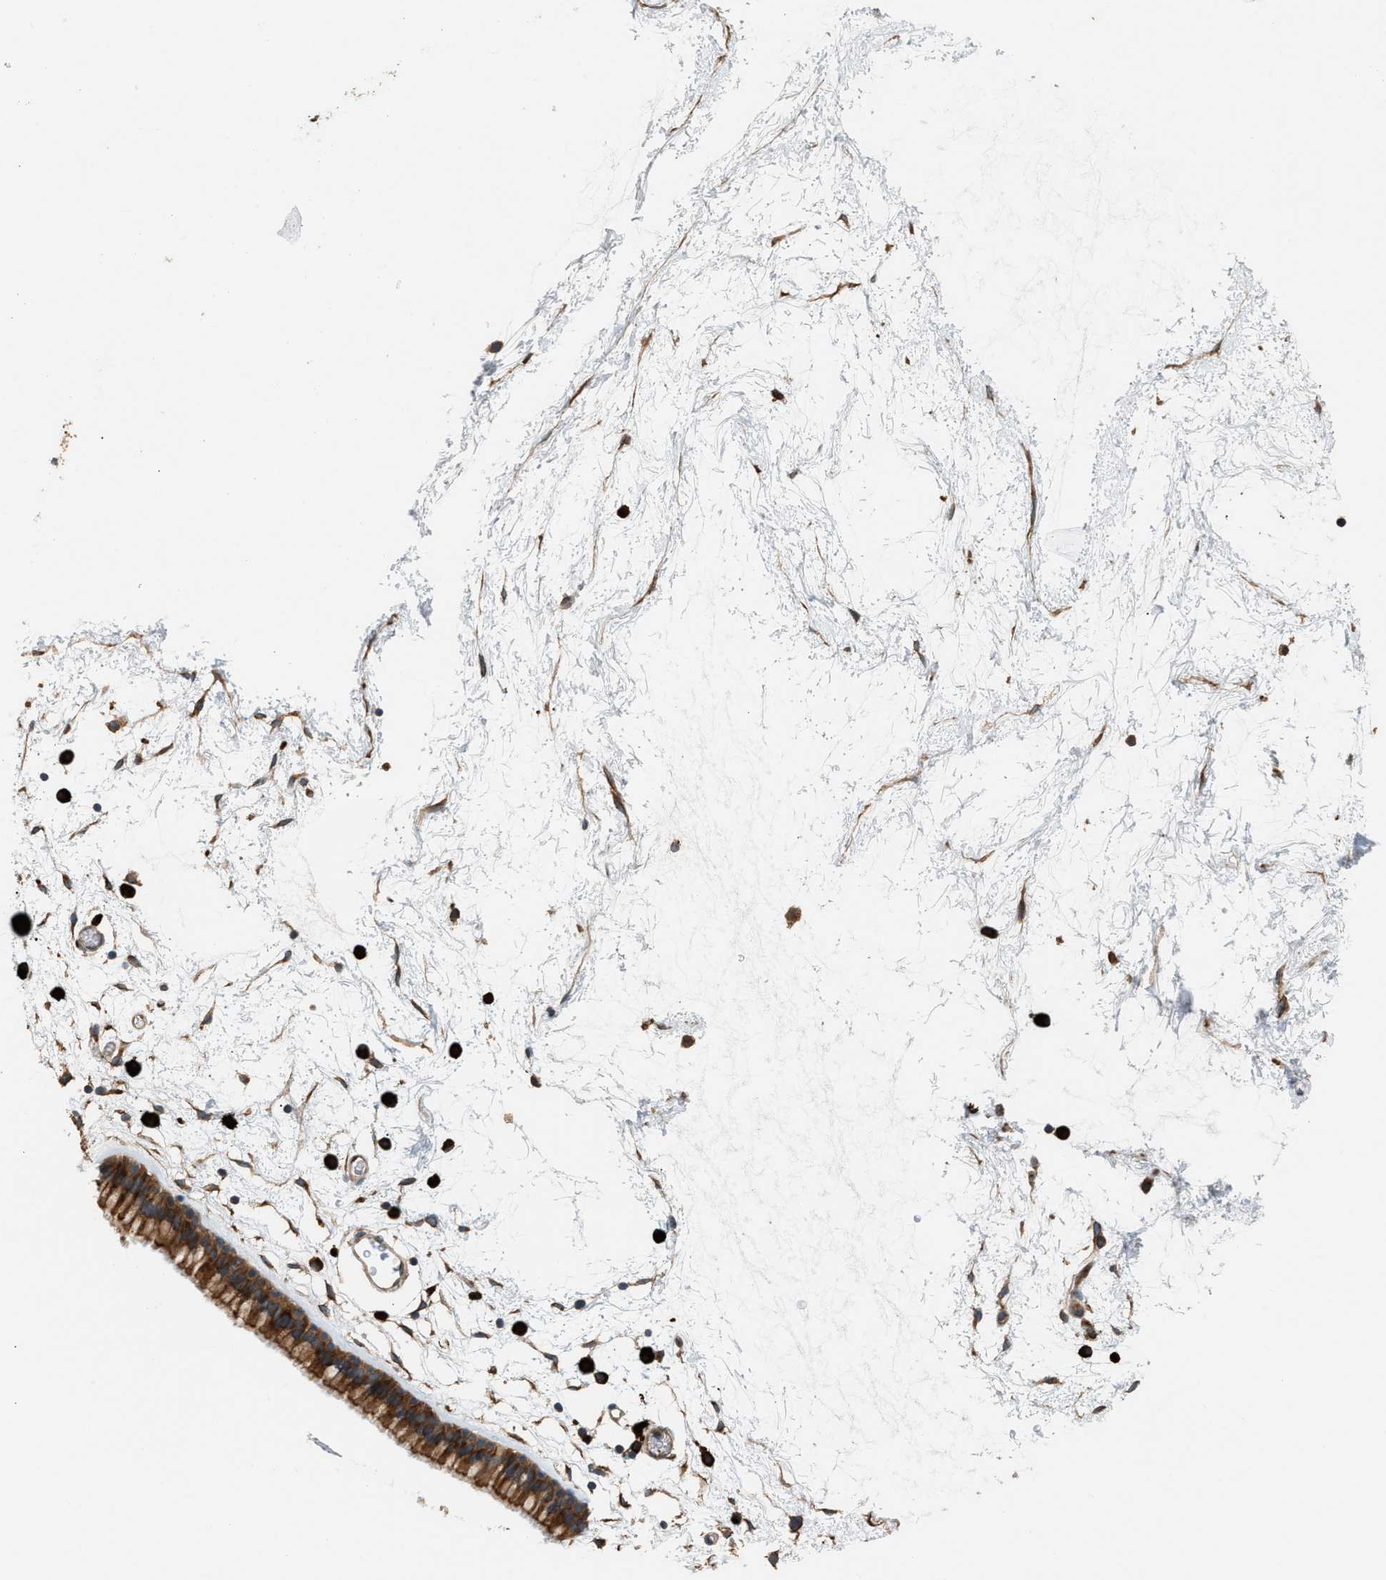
{"staining": {"intensity": "strong", "quantity": ">75%", "location": "cytoplasmic/membranous"}, "tissue": "nasopharynx", "cell_type": "Respiratory epithelial cells", "image_type": "normal", "snomed": [{"axis": "morphology", "description": "Normal tissue, NOS"}, {"axis": "morphology", "description": "Inflammation, NOS"}, {"axis": "topography", "description": "Nasopharynx"}], "caption": "This is an image of IHC staining of unremarkable nasopharynx, which shows strong expression in the cytoplasmic/membranous of respiratory epithelial cells.", "gene": "BAIAP2L1", "patient": {"sex": "male", "age": 48}}